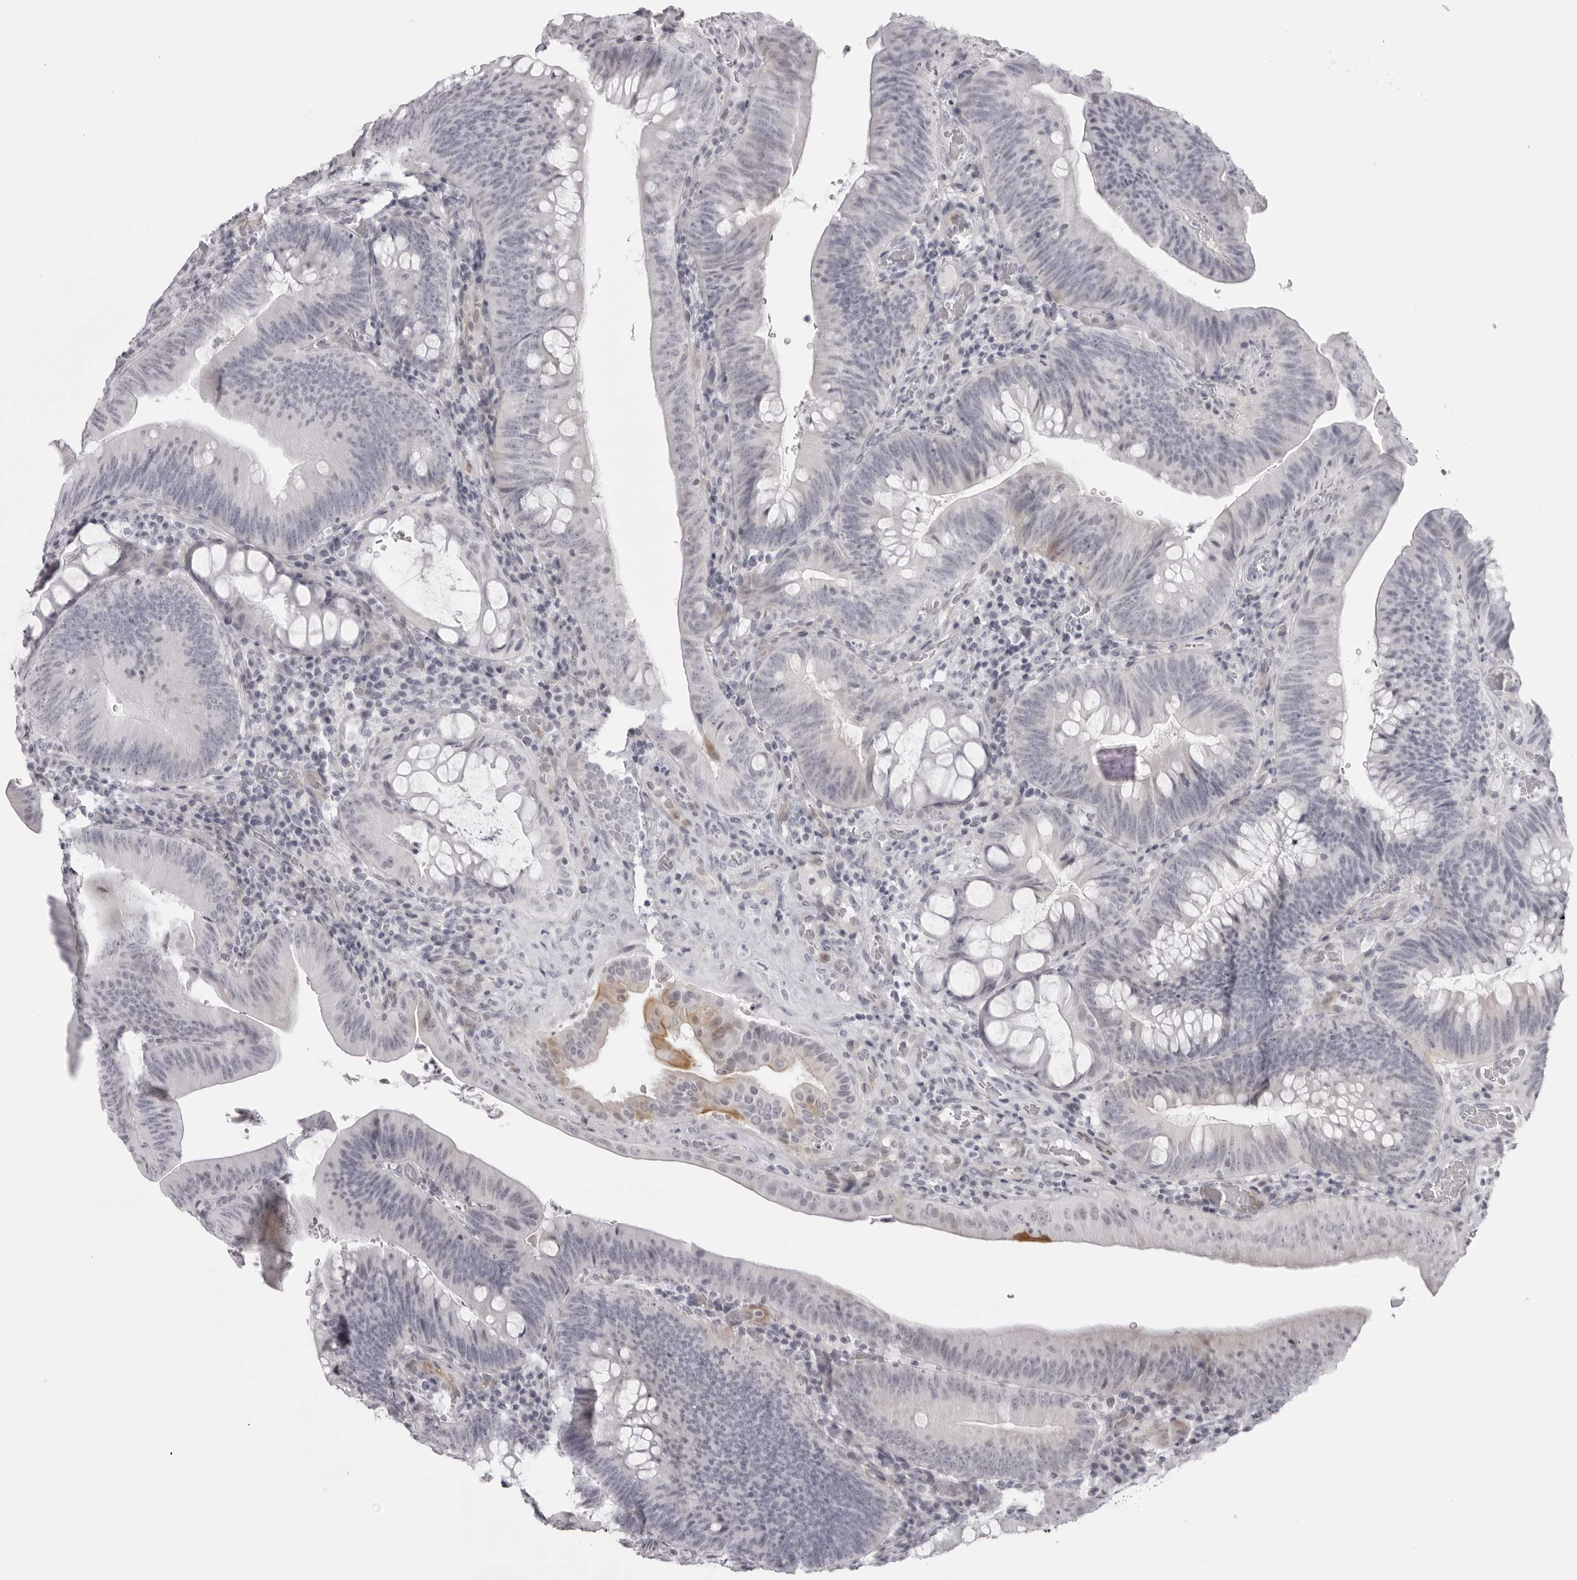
{"staining": {"intensity": "moderate", "quantity": "<25%", "location": "cytoplasmic/membranous"}, "tissue": "colorectal cancer", "cell_type": "Tumor cells", "image_type": "cancer", "snomed": [{"axis": "morphology", "description": "Normal tissue, NOS"}, {"axis": "topography", "description": "Colon"}], "caption": "Protein staining displays moderate cytoplasmic/membranous staining in approximately <25% of tumor cells in colorectal cancer.", "gene": "NUDT18", "patient": {"sex": "female", "age": 82}}